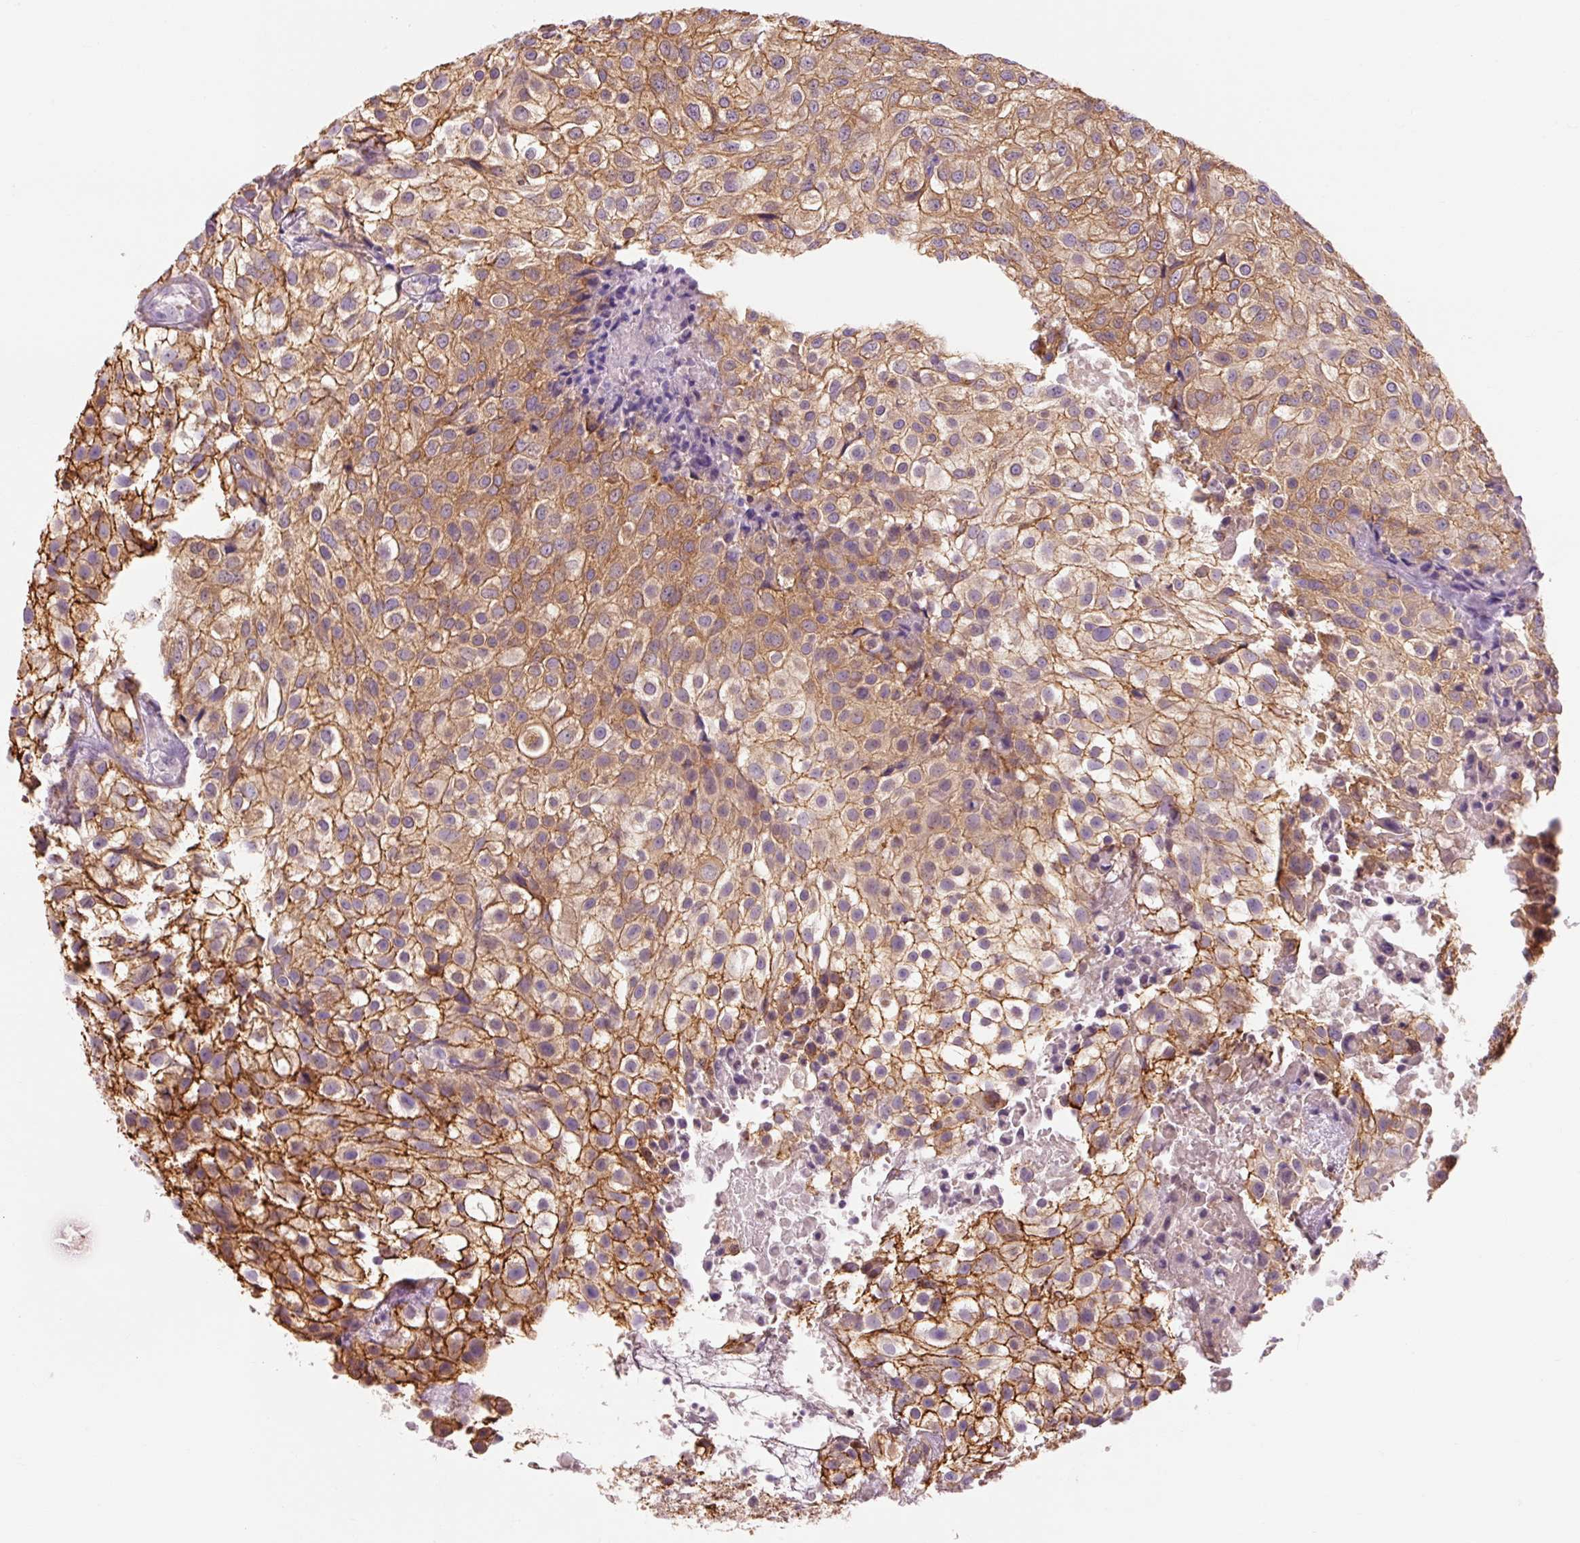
{"staining": {"intensity": "moderate", "quantity": ">75%", "location": "cytoplasmic/membranous"}, "tissue": "urothelial cancer", "cell_type": "Tumor cells", "image_type": "cancer", "snomed": [{"axis": "morphology", "description": "Urothelial carcinoma, High grade"}, {"axis": "topography", "description": "Urinary bladder"}], "caption": "Urothelial cancer tissue shows moderate cytoplasmic/membranous staining in approximately >75% of tumor cells, visualized by immunohistochemistry. The staining was performed using DAB, with brown indicating positive protein expression. Nuclei are stained blue with hematoxylin.", "gene": "OR8K1", "patient": {"sex": "male", "age": 56}}